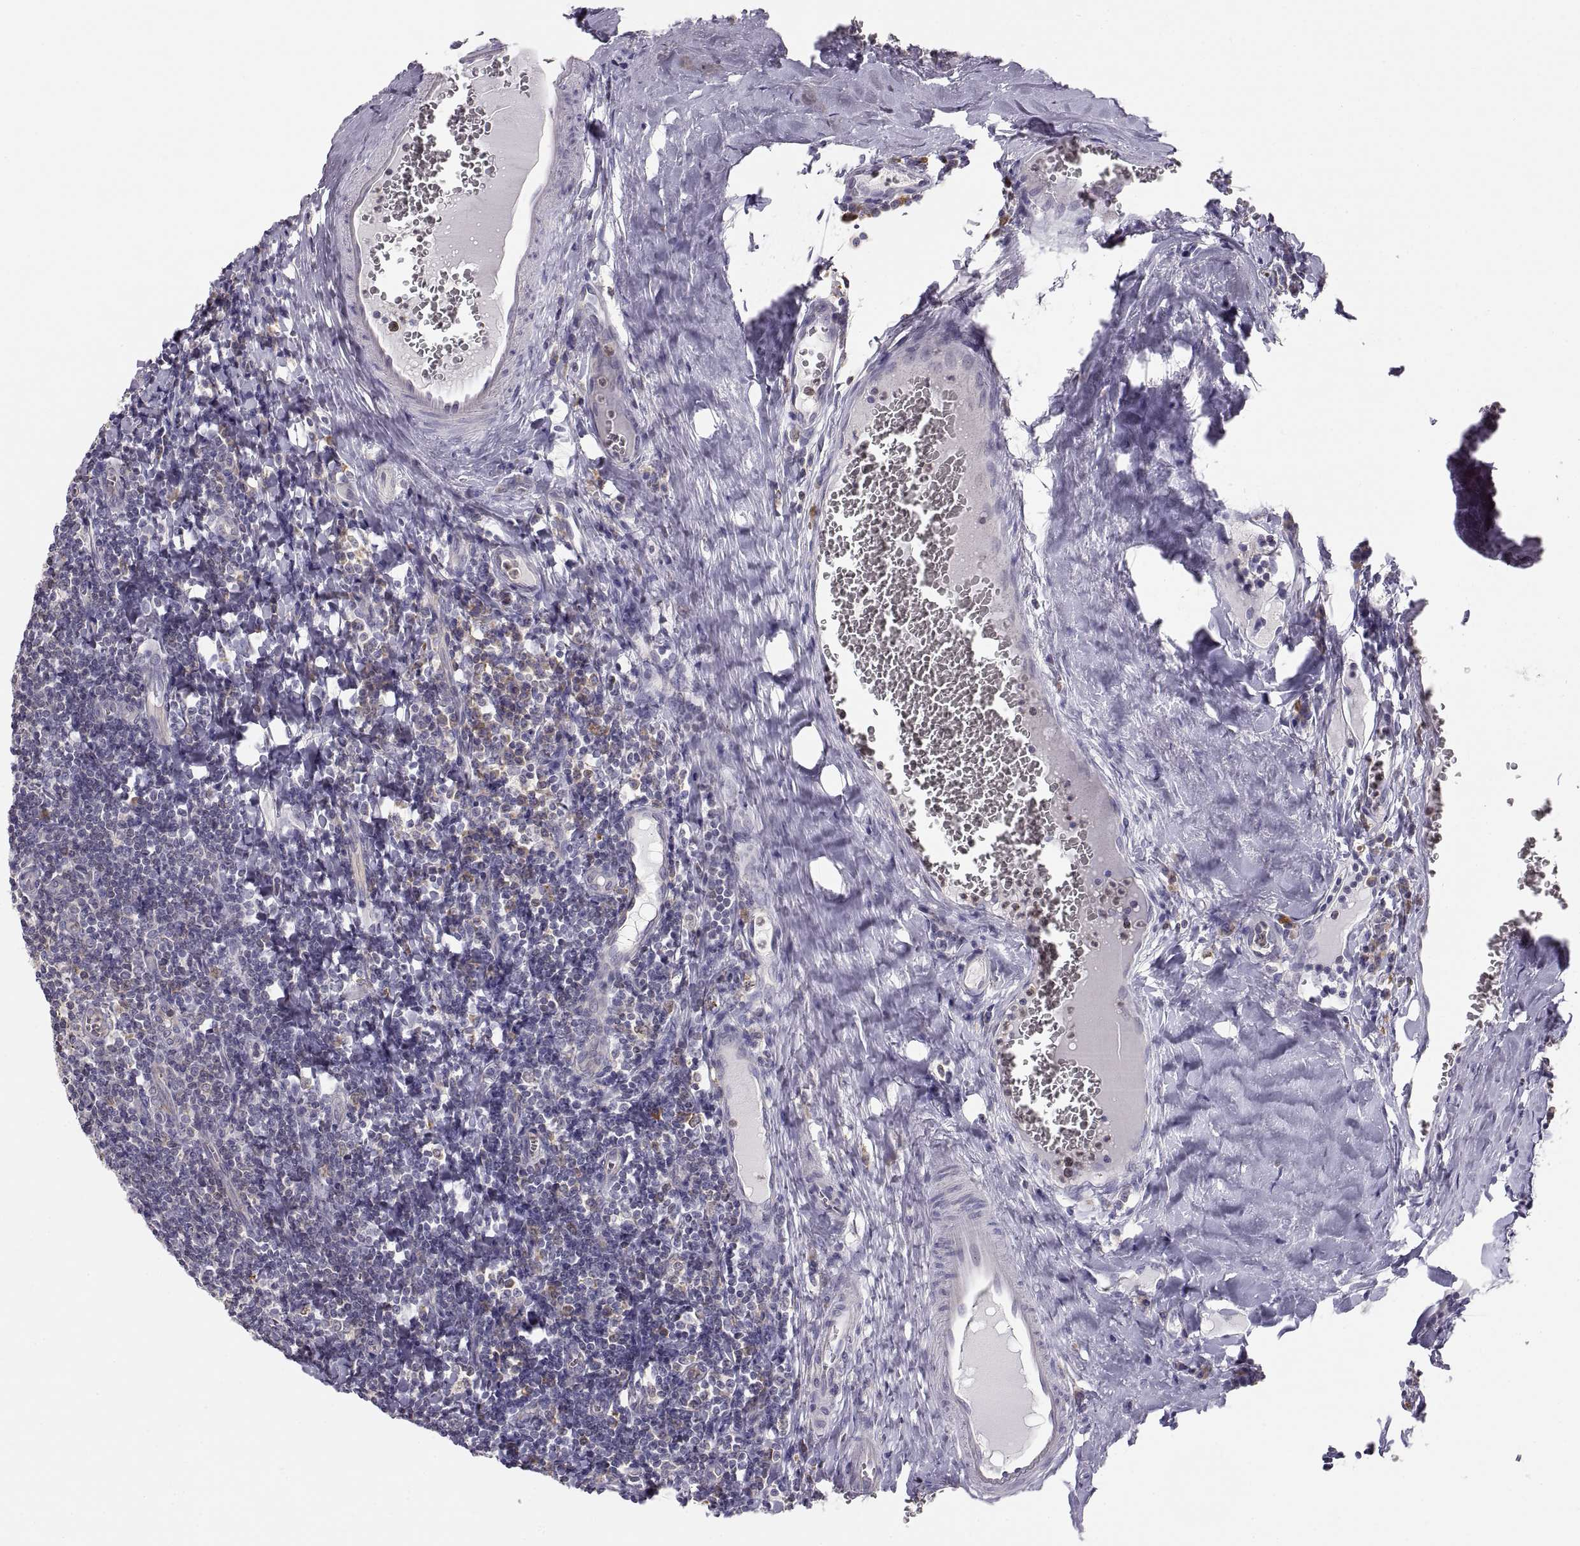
{"staining": {"intensity": "negative", "quantity": "none", "location": "none"}, "tissue": "tonsil", "cell_type": "Germinal center cells", "image_type": "normal", "snomed": [{"axis": "morphology", "description": "Normal tissue, NOS"}, {"axis": "morphology", "description": "Inflammation, NOS"}, {"axis": "topography", "description": "Tonsil"}], "caption": "This histopathology image is of normal tonsil stained with immunohistochemistry to label a protein in brown with the nuclei are counter-stained blue. There is no staining in germinal center cells. Brightfield microscopy of immunohistochemistry stained with DAB (brown) and hematoxylin (blue), captured at high magnification.", "gene": "ERO1A", "patient": {"sex": "female", "age": 31}}